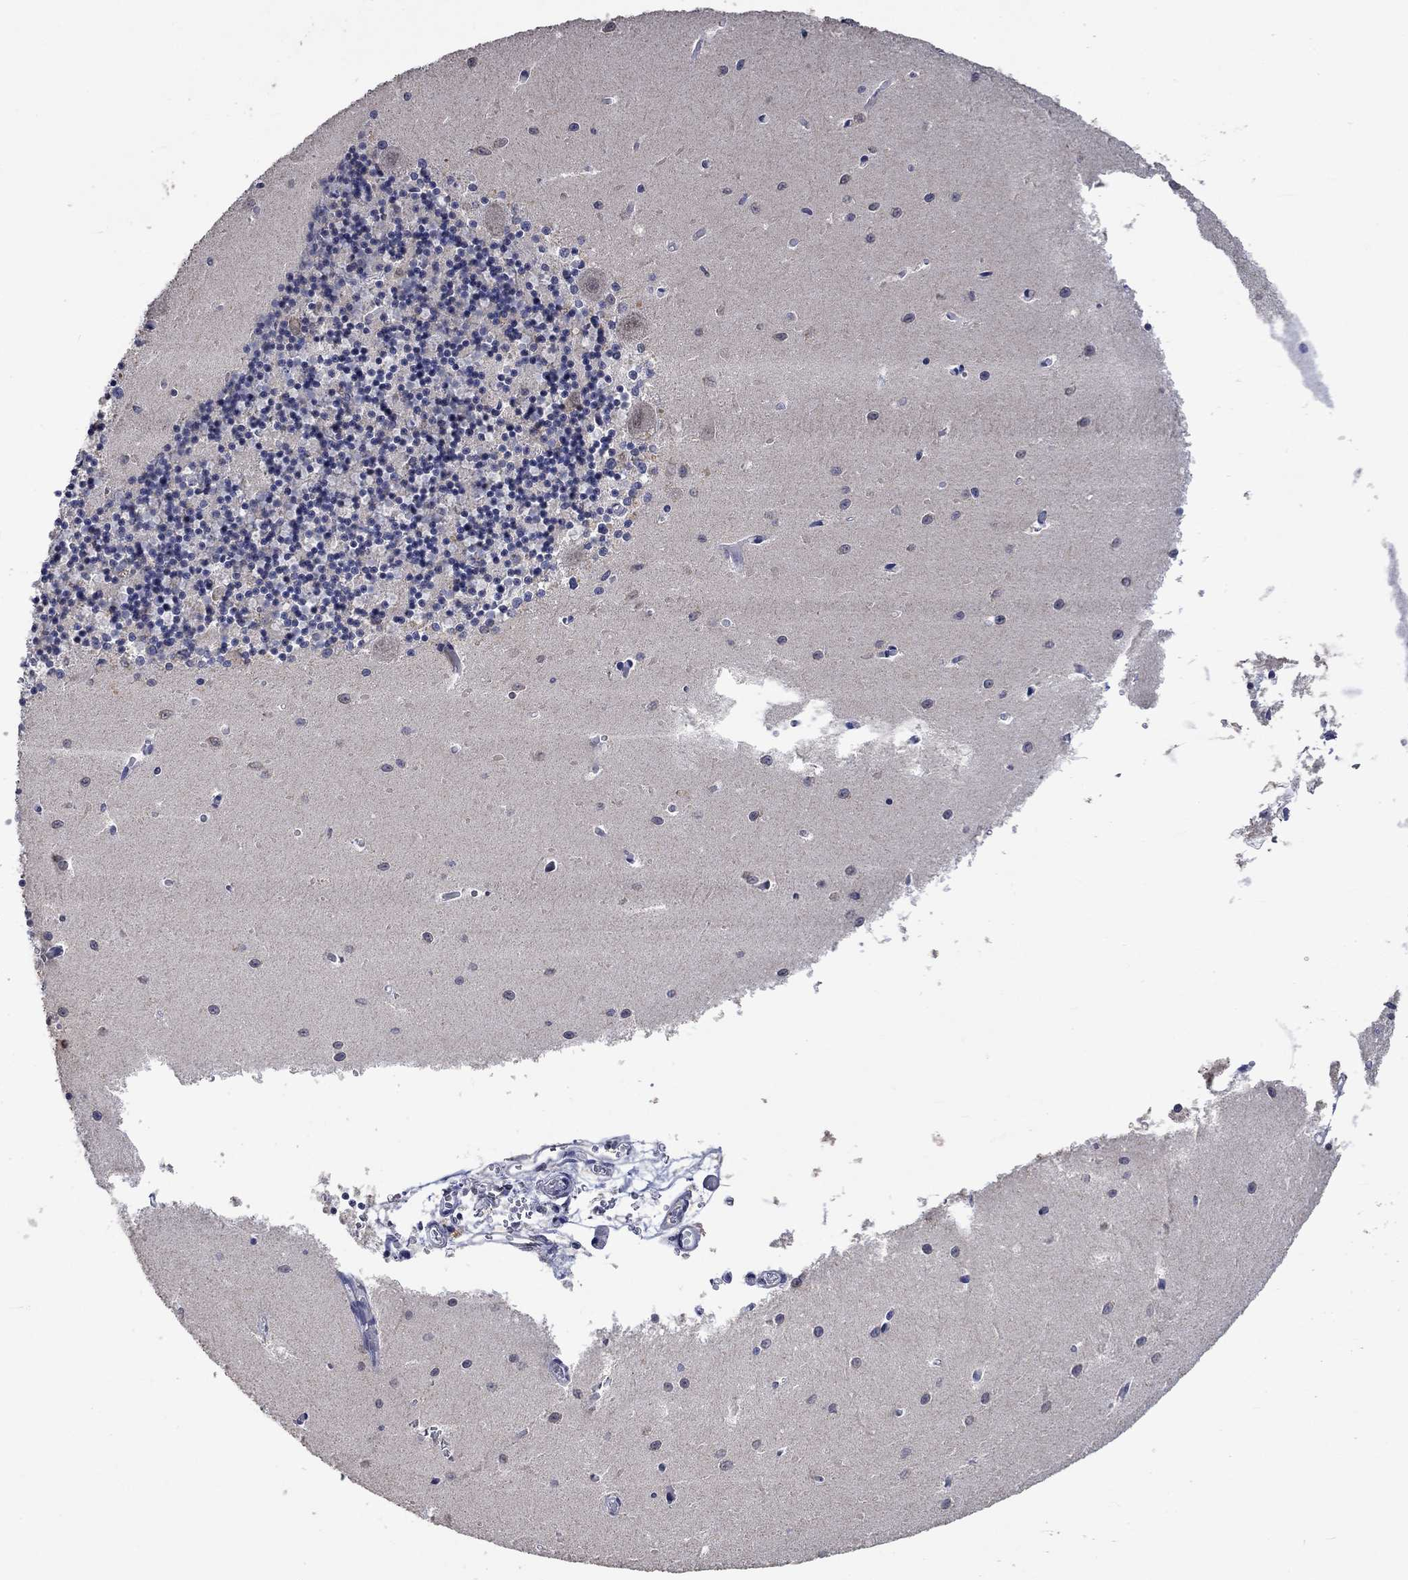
{"staining": {"intensity": "negative", "quantity": "none", "location": "none"}, "tissue": "cerebellum", "cell_type": "Cells in granular layer", "image_type": "normal", "snomed": [{"axis": "morphology", "description": "Normal tissue, NOS"}, {"axis": "topography", "description": "Cerebellum"}], "caption": "Immunohistochemistry photomicrograph of unremarkable cerebellum: cerebellum stained with DAB displays no significant protein positivity in cells in granular layer.", "gene": "PTPN20", "patient": {"sex": "female", "age": 64}}